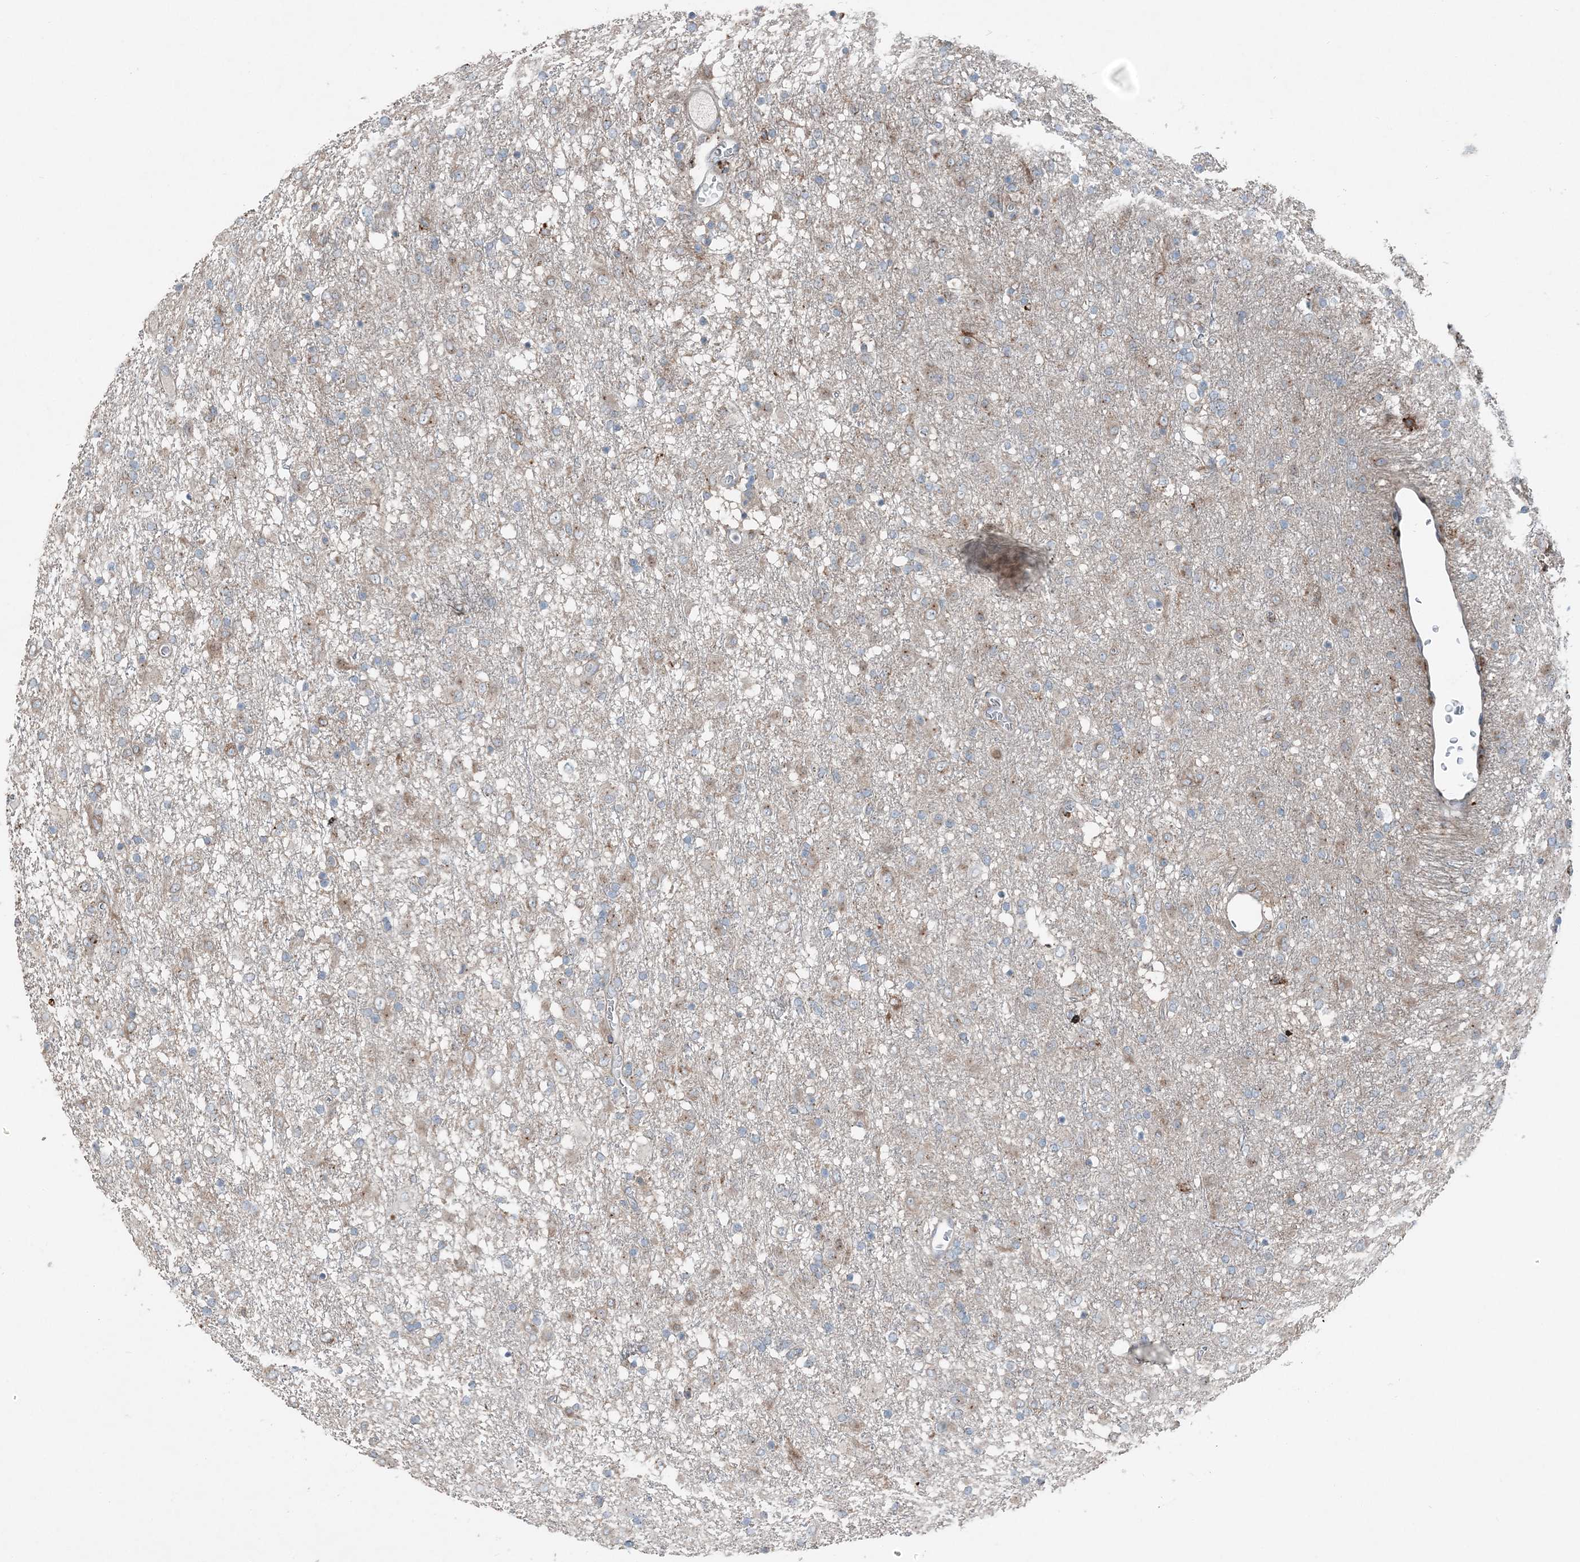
{"staining": {"intensity": "weak", "quantity": "<25%", "location": "cytoplasmic/membranous"}, "tissue": "glioma", "cell_type": "Tumor cells", "image_type": "cancer", "snomed": [{"axis": "morphology", "description": "Glioma, malignant, Low grade"}, {"axis": "topography", "description": "Brain"}], "caption": "IHC micrograph of neoplastic tissue: glioma stained with DAB exhibits no significant protein expression in tumor cells. (DAB immunohistochemistry (IHC) visualized using brightfield microscopy, high magnification).", "gene": "KY", "patient": {"sex": "male", "age": 65}}